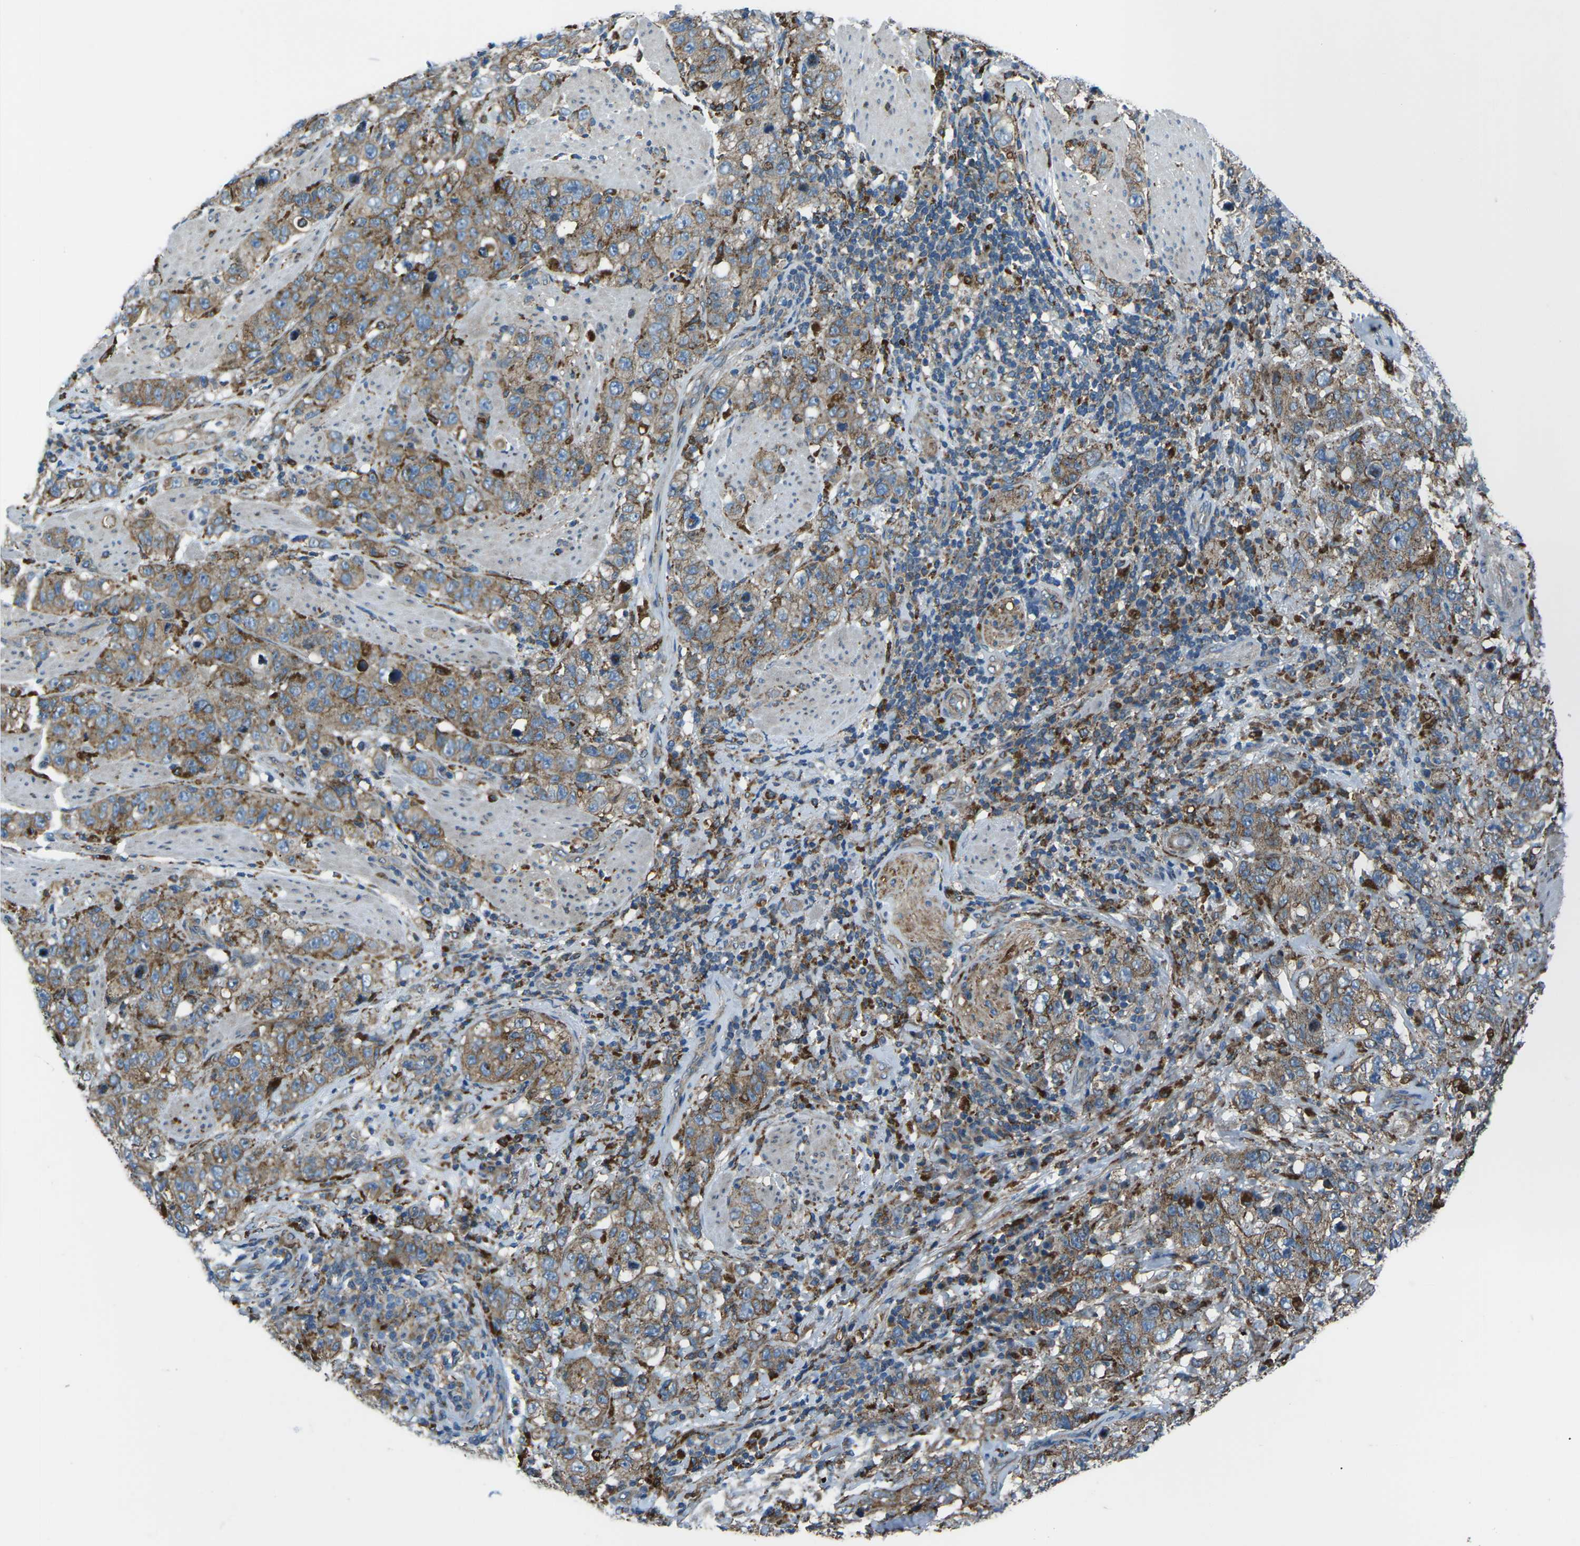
{"staining": {"intensity": "moderate", "quantity": ">75%", "location": "cytoplasmic/membranous"}, "tissue": "stomach cancer", "cell_type": "Tumor cells", "image_type": "cancer", "snomed": [{"axis": "morphology", "description": "Adenocarcinoma, NOS"}, {"axis": "topography", "description": "Stomach"}], "caption": "This is a photomicrograph of immunohistochemistry (IHC) staining of stomach adenocarcinoma, which shows moderate positivity in the cytoplasmic/membranous of tumor cells.", "gene": "CDK17", "patient": {"sex": "male", "age": 48}}